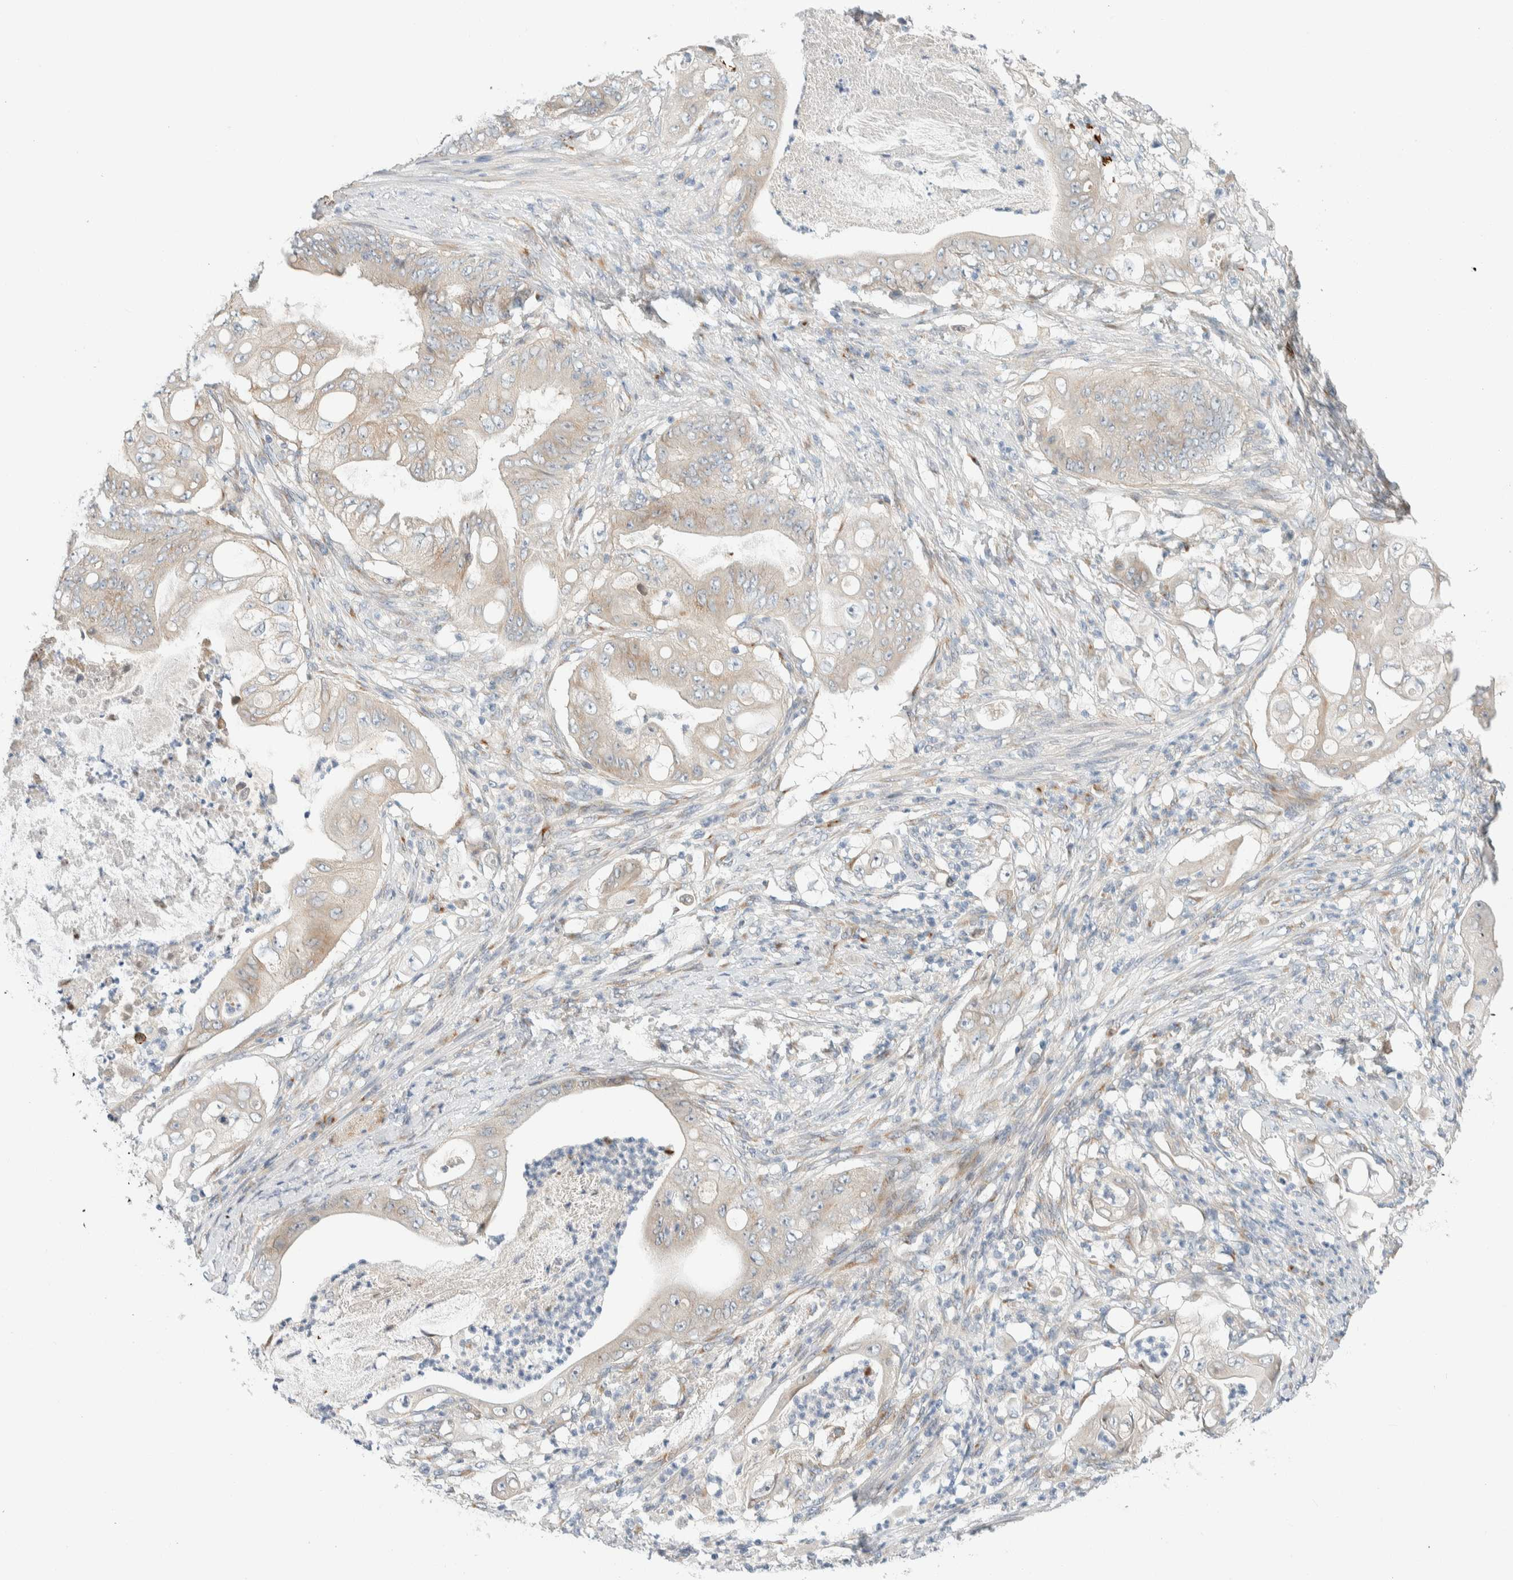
{"staining": {"intensity": "weak", "quantity": "<25%", "location": "cytoplasmic/membranous"}, "tissue": "stomach cancer", "cell_type": "Tumor cells", "image_type": "cancer", "snomed": [{"axis": "morphology", "description": "Adenocarcinoma, NOS"}, {"axis": "topography", "description": "Stomach"}], "caption": "Tumor cells show no significant positivity in stomach cancer (adenocarcinoma). (Immunohistochemistry, brightfield microscopy, high magnification).", "gene": "TMEM184B", "patient": {"sex": "female", "age": 73}}